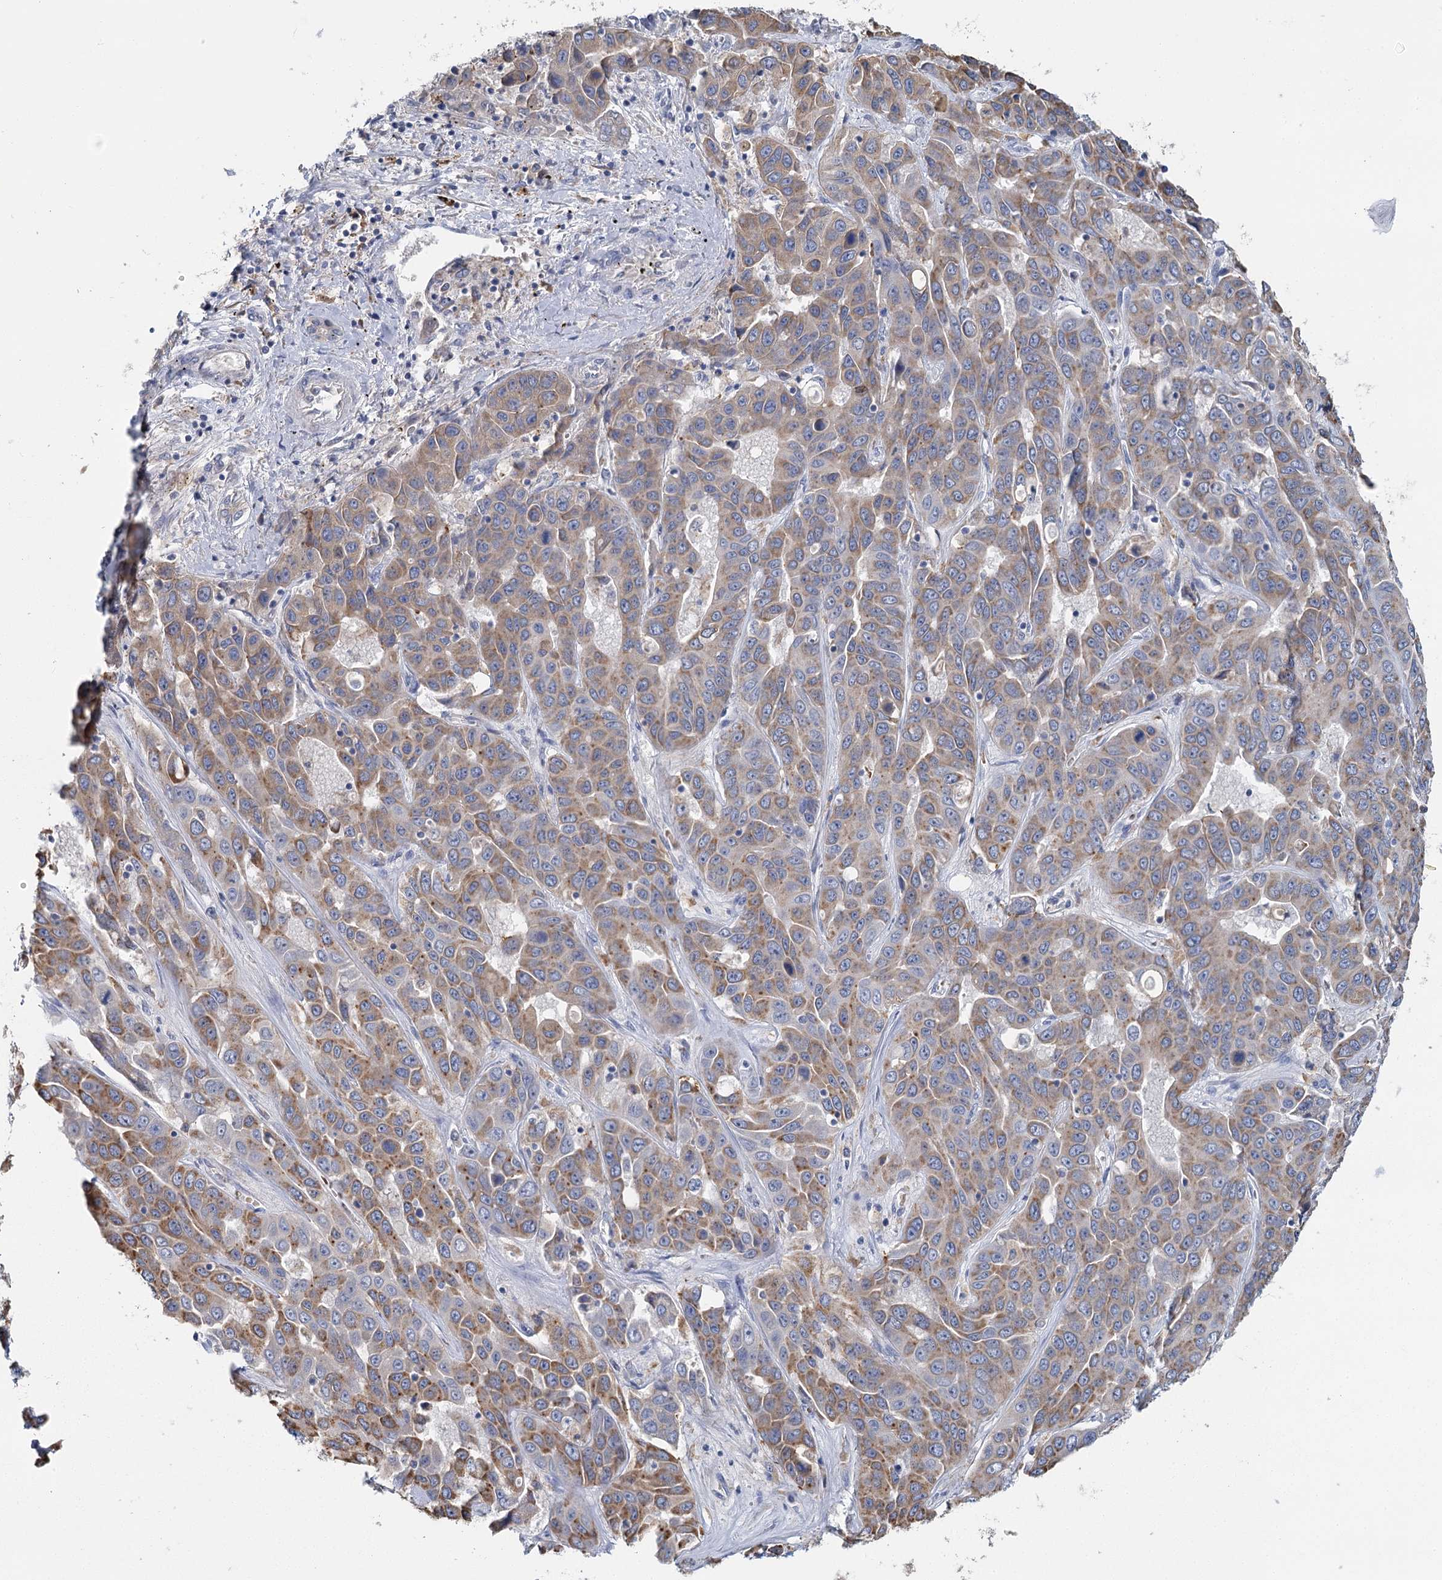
{"staining": {"intensity": "moderate", "quantity": "25%-75%", "location": "cytoplasmic/membranous"}, "tissue": "liver cancer", "cell_type": "Tumor cells", "image_type": "cancer", "snomed": [{"axis": "morphology", "description": "Cholangiocarcinoma"}, {"axis": "topography", "description": "Liver"}], "caption": "Brown immunohistochemical staining in human liver cholangiocarcinoma reveals moderate cytoplasmic/membranous positivity in approximately 25%-75% of tumor cells. The staining was performed using DAB (3,3'-diaminobenzidine), with brown indicating positive protein expression. Nuclei are stained blue with hematoxylin.", "gene": "ANKRD16", "patient": {"sex": "female", "age": 52}}